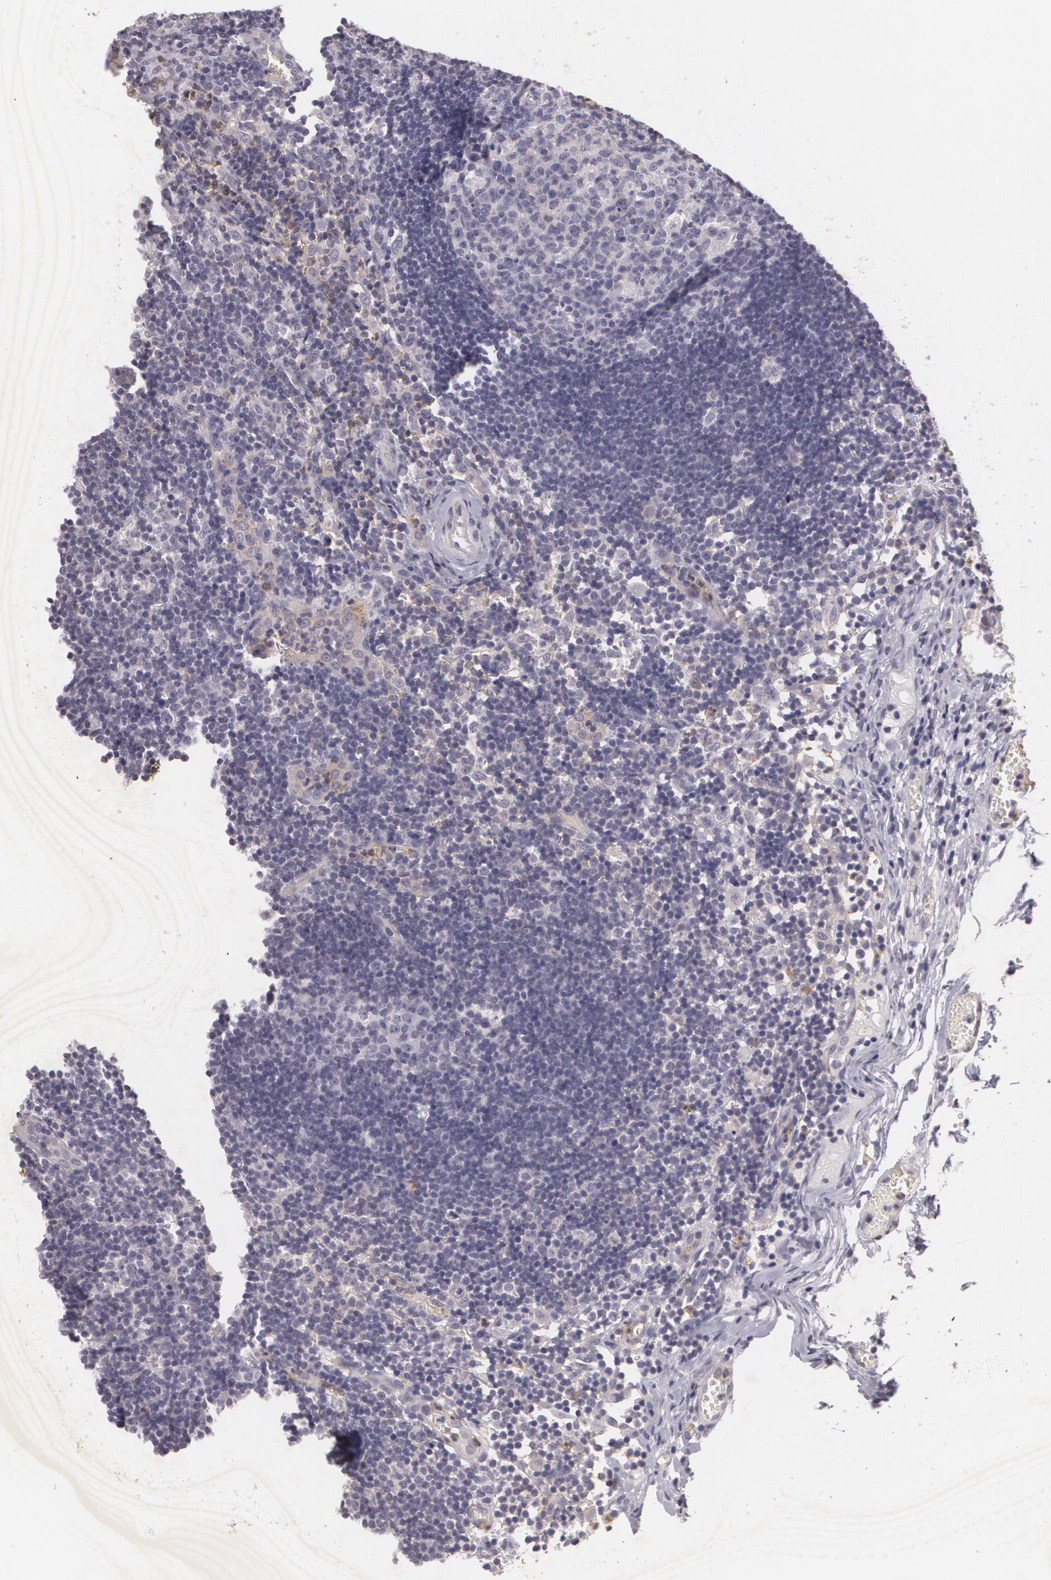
{"staining": {"intensity": "weak", "quantity": "<25%", "location": "cytoplasmic/membranous"}, "tissue": "lymph node", "cell_type": "Germinal center cells", "image_type": "normal", "snomed": [{"axis": "morphology", "description": "Normal tissue, NOS"}, {"axis": "morphology", "description": "Inflammation, NOS"}, {"axis": "topography", "description": "Lymph node"}, {"axis": "topography", "description": "Salivary gland"}], "caption": "This histopathology image is of normal lymph node stained with immunohistochemistry to label a protein in brown with the nuclei are counter-stained blue. There is no positivity in germinal center cells. (DAB (3,3'-diaminobenzidine) immunohistochemistry, high magnification).", "gene": "KCNA4", "patient": {"sex": "male", "age": 3}}